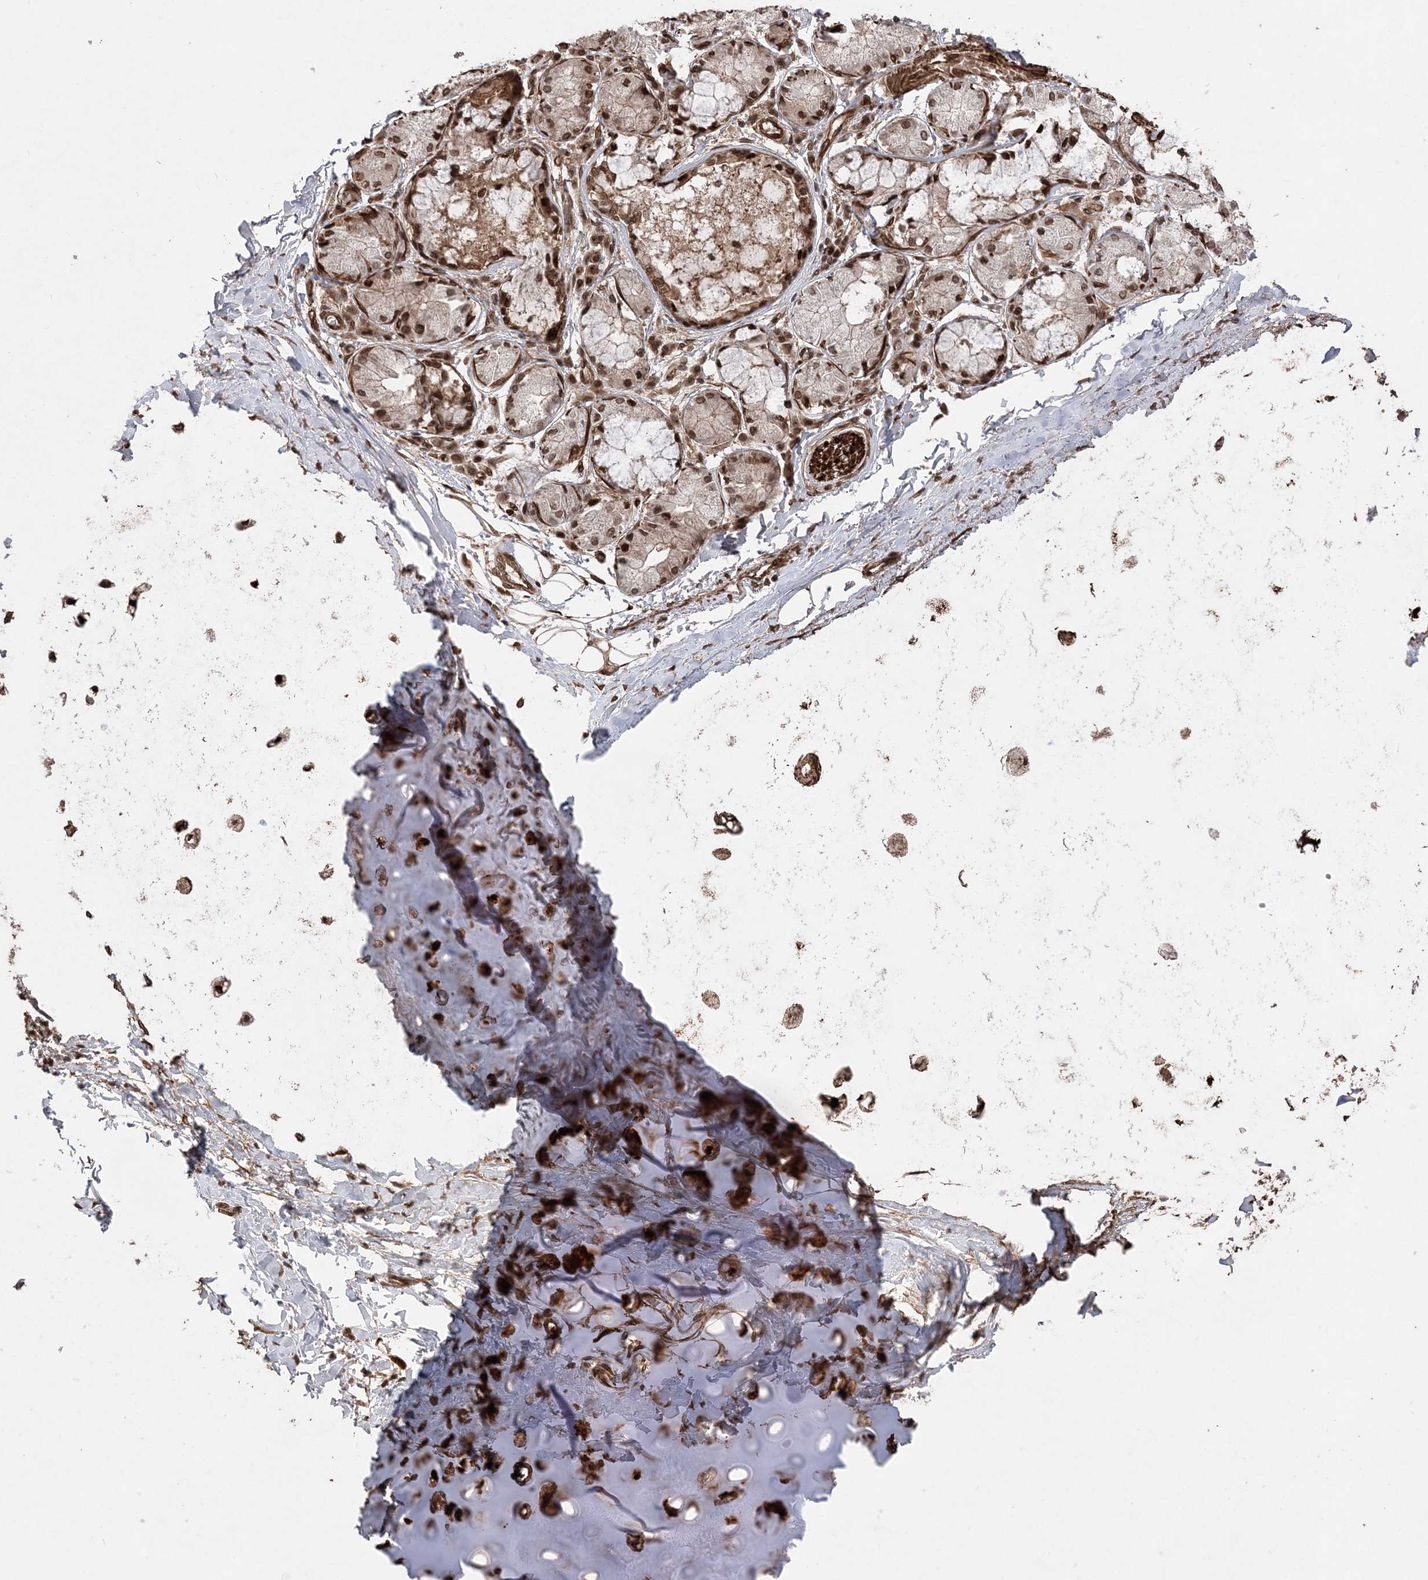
{"staining": {"intensity": "moderate", "quantity": "25%-75%", "location": "cytoplasmic/membranous,nuclear"}, "tissue": "adipose tissue", "cell_type": "Adipocytes", "image_type": "normal", "snomed": [{"axis": "morphology", "description": "Normal tissue, NOS"}, {"axis": "topography", "description": "Cartilage tissue"}, {"axis": "topography", "description": "Bronchus"}, {"axis": "topography", "description": "Lung"}, {"axis": "topography", "description": "Peripheral nerve tissue"}], "caption": "Adipose tissue stained for a protein exhibits moderate cytoplasmic/membranous,nuclear positivity in adipocytes. (Stains: DAB in brown, nuclei in blue, Microscopy: brightfield microscopy at high magnification).", "gene": "ETAA1", "patient": {"sex": "female", "age": 49}}